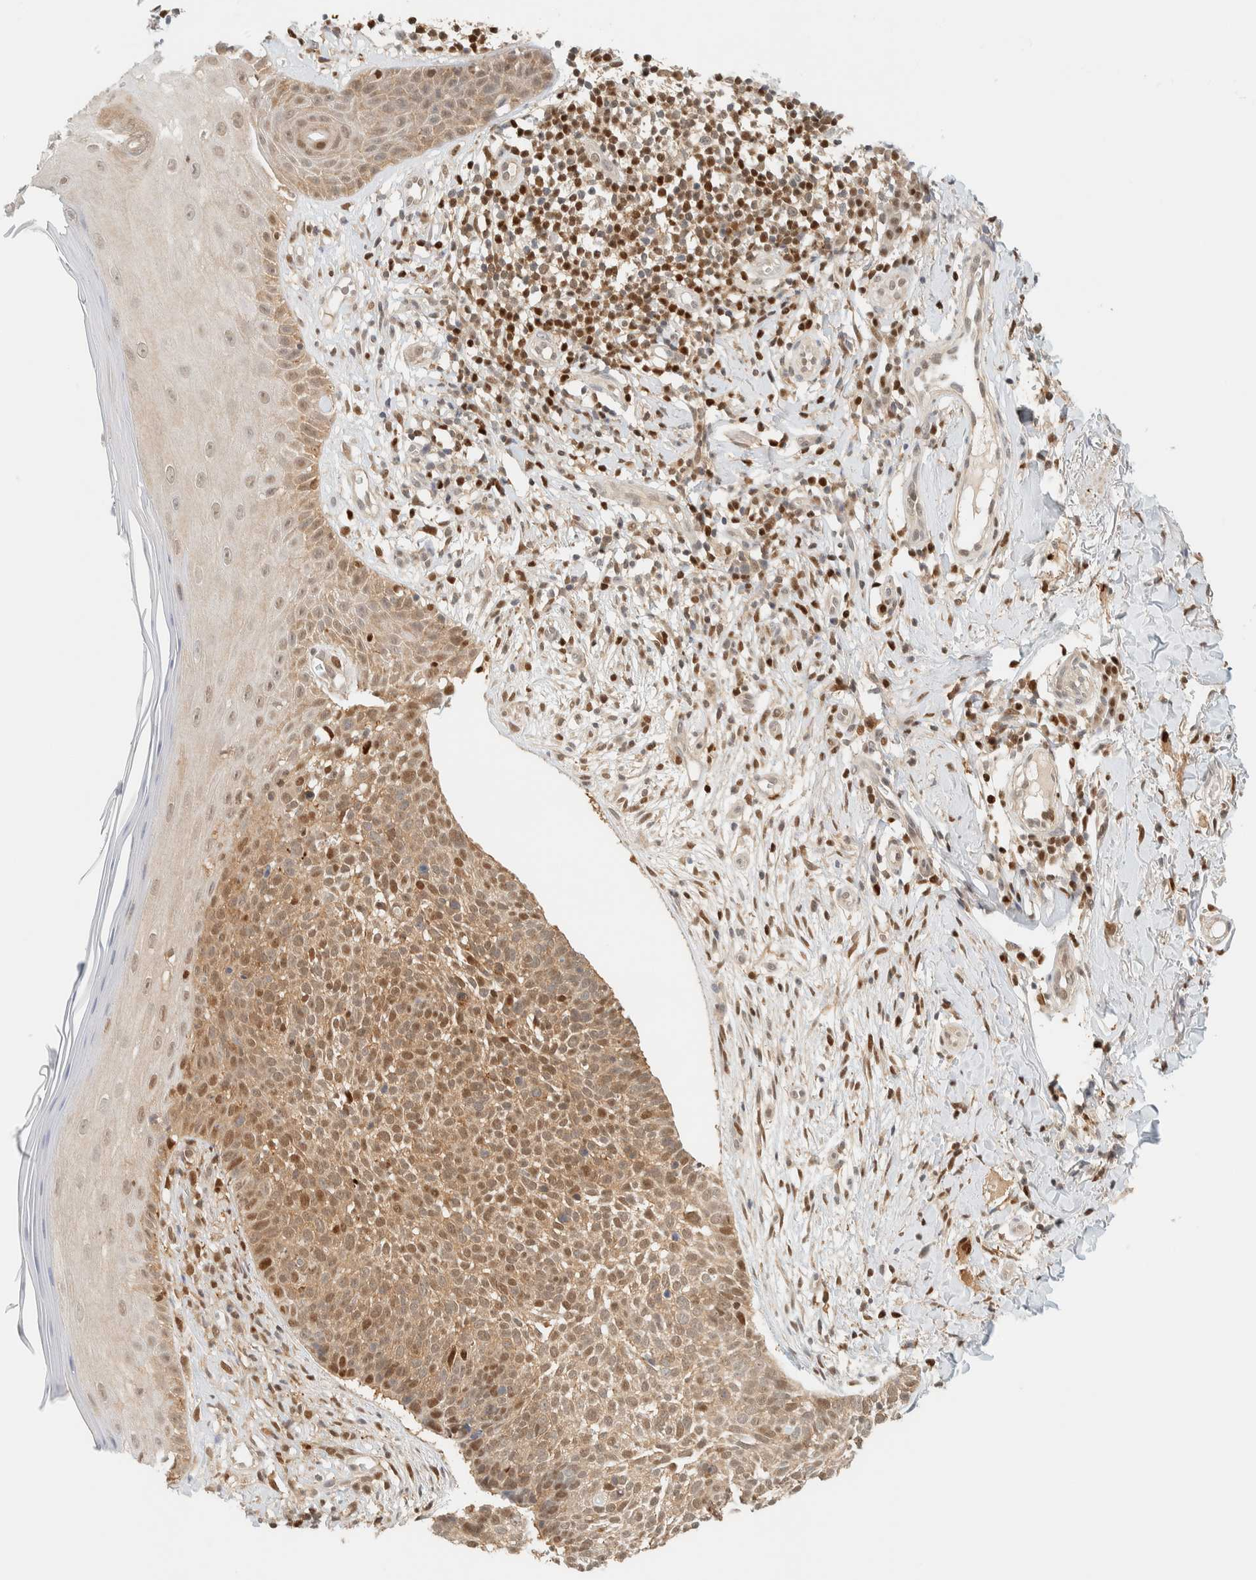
{"staining": {"intensity": "moderate", "quantity": ">75%", "location": "cytoplasmic/membranous,nuclear"}, "tissue": "skin cancer", "cell_type": "Tumor cells", "image_type": "cancer", "snomed": [{"axis": "morphology", "description": "Normal tissue, NOS"}, {"axis": "morphology", "description": "Basal cell carcinoma"}, {"axis": "topography", "description": "Skin"}], "caption": "IHC staining of basal cell carcinoma (skin), which displays medium levels of moderate cytoplasmic/membranous and nuclear positivity in approximately >75% of tumor cells indicating moderate cytoplasmic/membranous and nuclear protein positivity. The staining was performed using DAB (3,3'-diaminobenzidine) (brown) for protein detection and nuclei were counterstained in hematoxylin (blue).", "gene": "ZBTB37", "patient": {"sex": "male", "age": 67}}